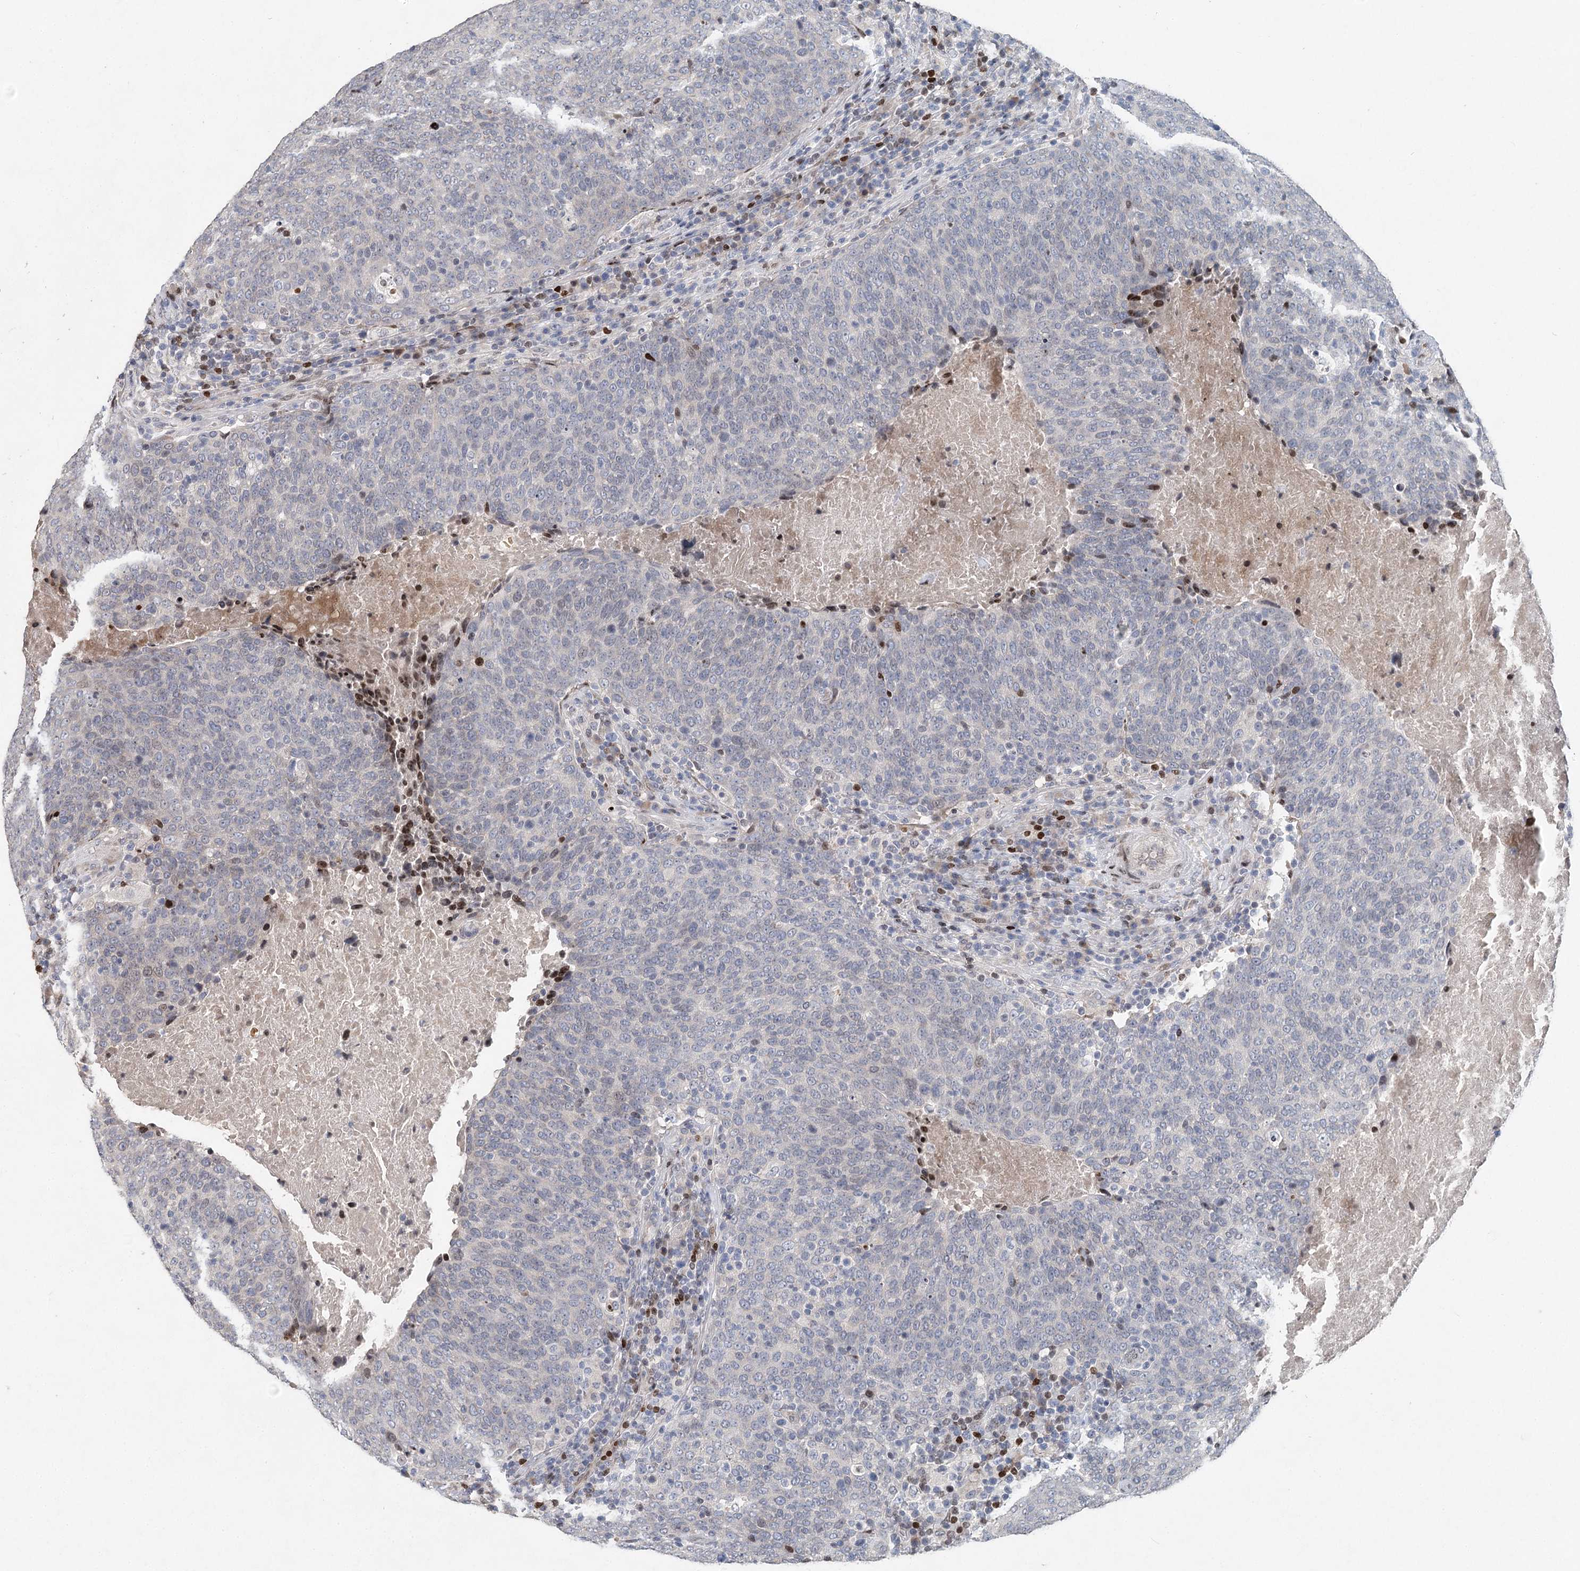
{"staining": {"intensity": "negative", "quantity": "none", "location": "none"}, "tissue": "head and neck cancer", "cell_type": "Tumor cells", "image_type": "cancer", "snomed": [{"axis": "morphology", "description": "Squamous cell carcinoma, NOS"}, {"axis": "morphology", "description": "Squamous cell carcinoma, metastatic, NOS"}, {"axis": "topography", "description": "Lymph node"}, {"axis": "topography", "description": "Head-Neck"}], "caption": "Protein analysis of head and neck squamous cell carcinoma demonstrates no significant staining in tumor cells.", "gene": "FRMD4A", "patient": {"sex": "male", "age": 62}}